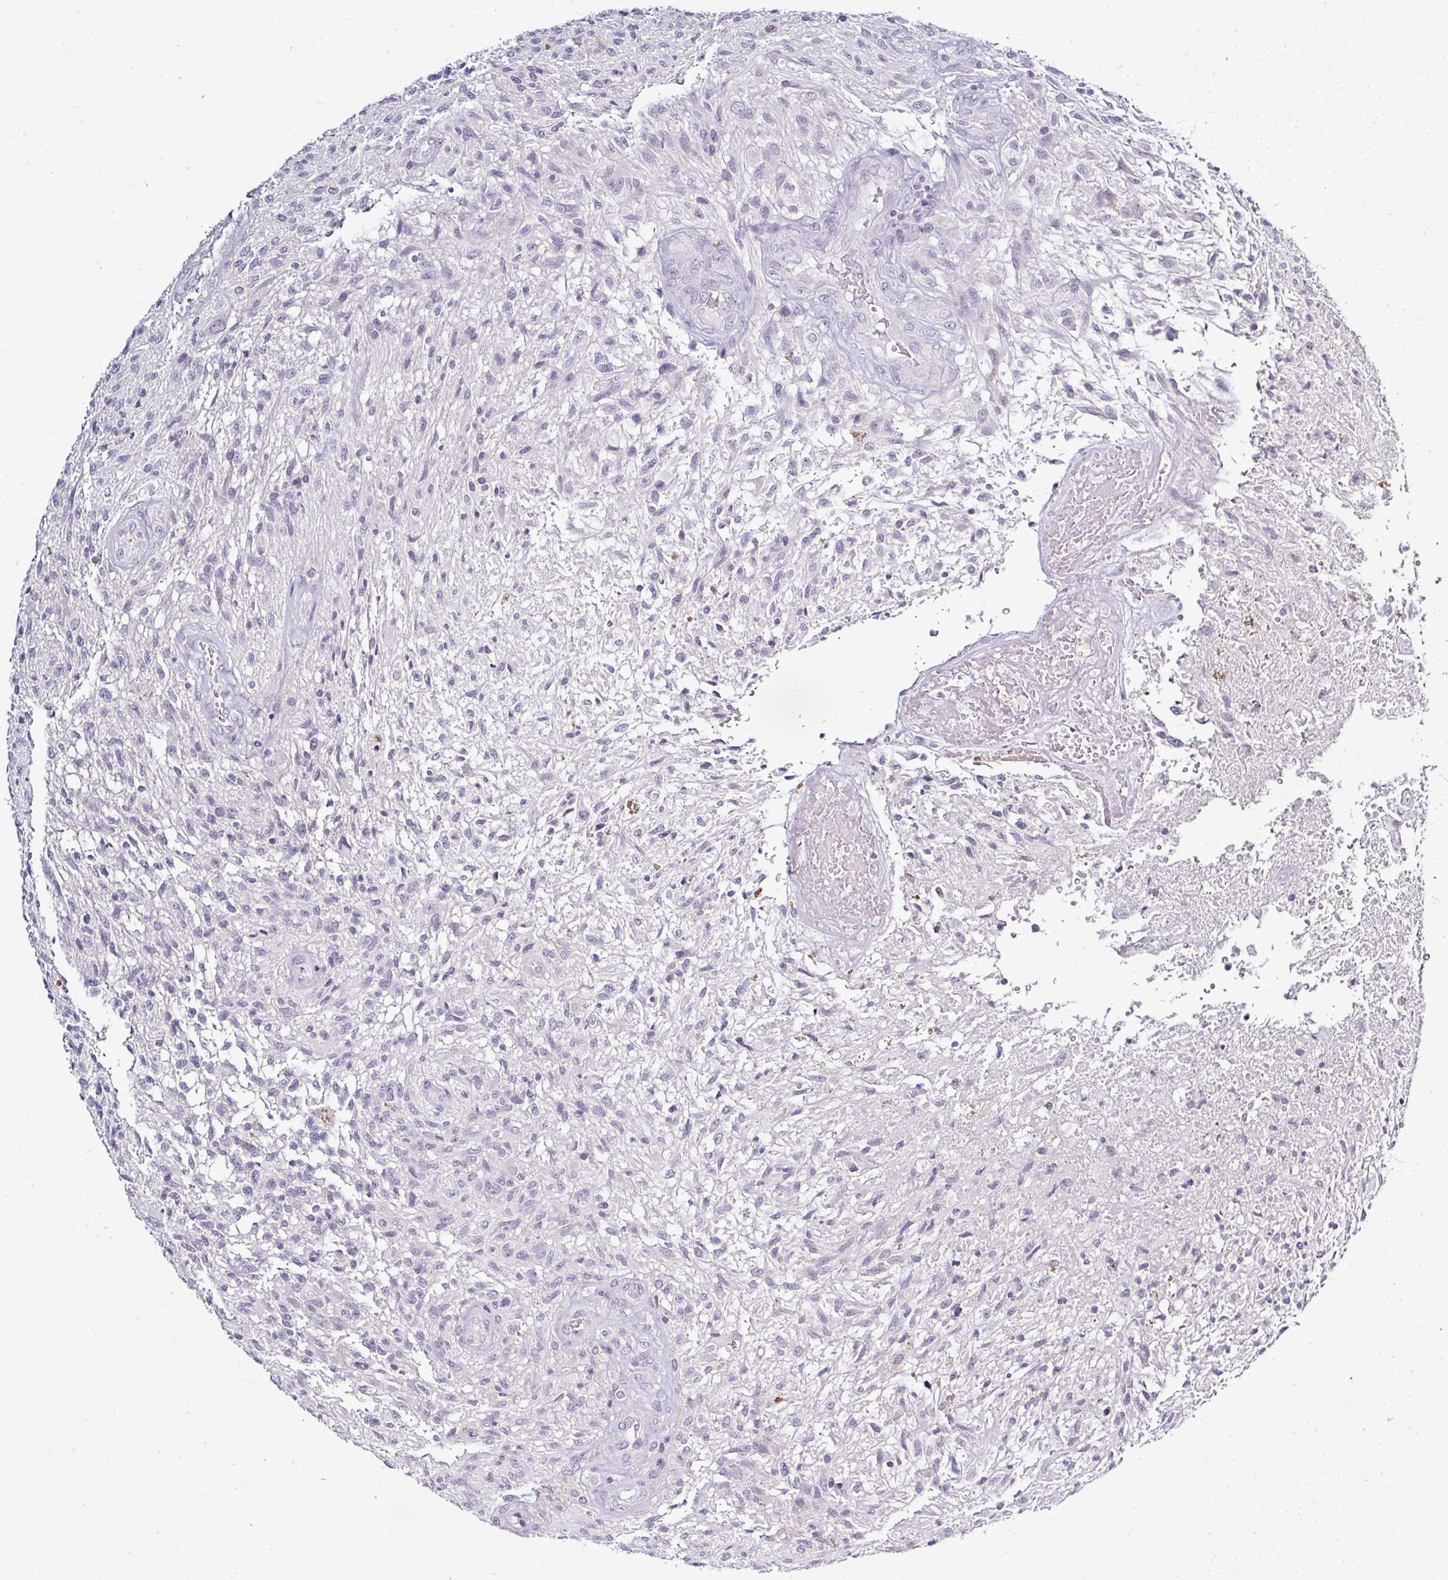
{"staining": {"intensity": "negative", "quantity": "none", "location": "none"}, "tissue": "glioma", "cell_type": "Tumor cells", "image_type": "cancer", "snomed": [{"axis": "morphology", "description": "Glioma, malignant, High grade"}, {"axis": "topography", "description": "Brain"}], "caption": "This is an immunohistochemistry (IHC) image of high-grade glioma (malignant). There is no positivity in tumor cells.", "gene": "SERPINB3", "patient": {"sex": "male", "age": 56}}